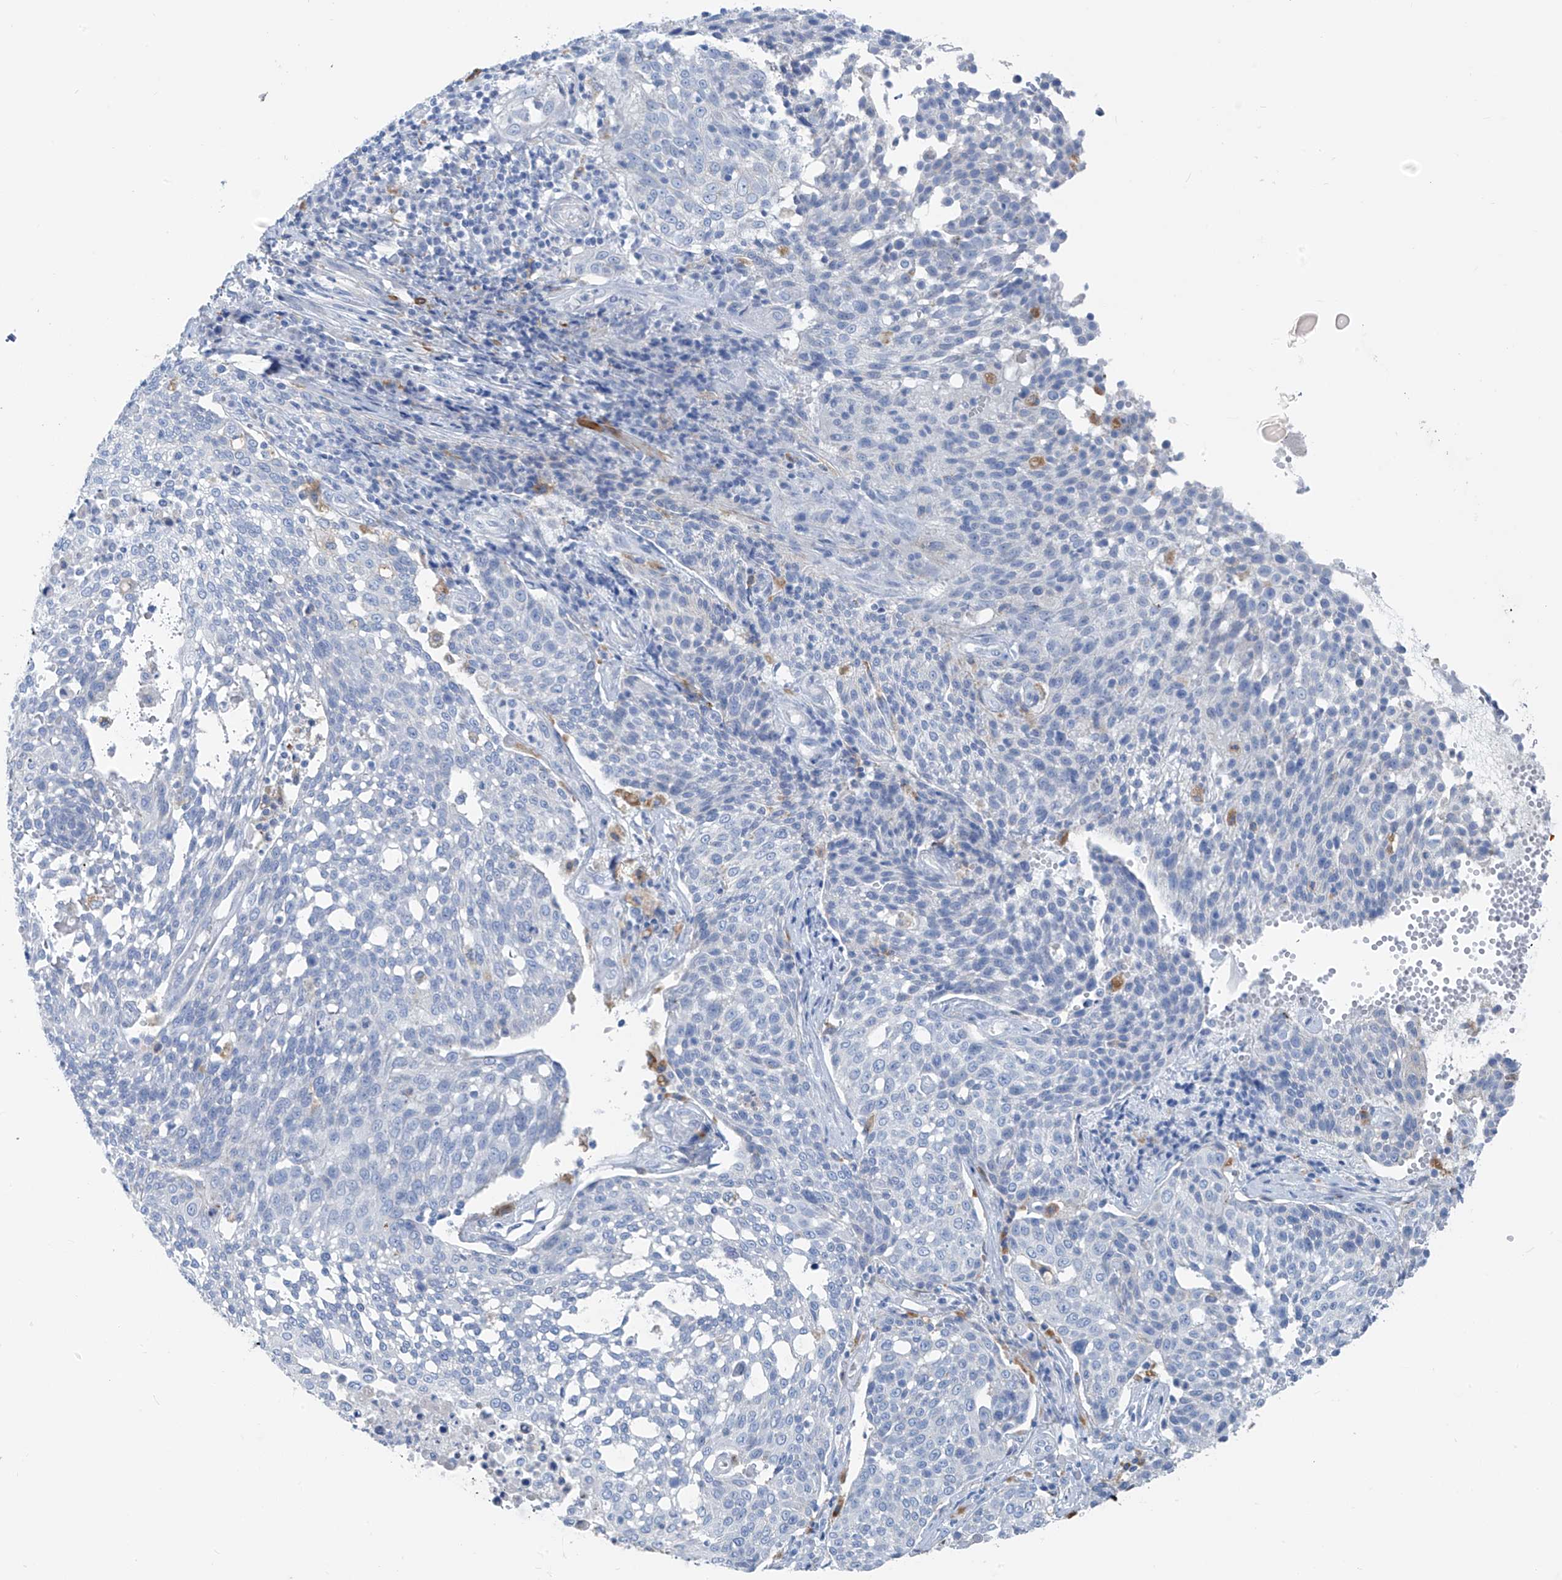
{"staining": {"intensity": "negative", "quantity": "none", "location": "none"}, "tissue": "cervical cancer", "cell_type": "Tumor cells", "image_type": "cancer", "snomed": [{"axis": "morphology", "description": "Squamous cell carcinoma, NOS"}, {"axis": "topography", "description": "Cervix"}], "caption": "High power microscopy photomicrograph of an immunohistochemistry photomicrograph of squamous cell carcinoma (cervical), revealing no significant positivity in tumor cells.", "gene": "GLMP", "patient": {"sex": "female", "age": 34}}